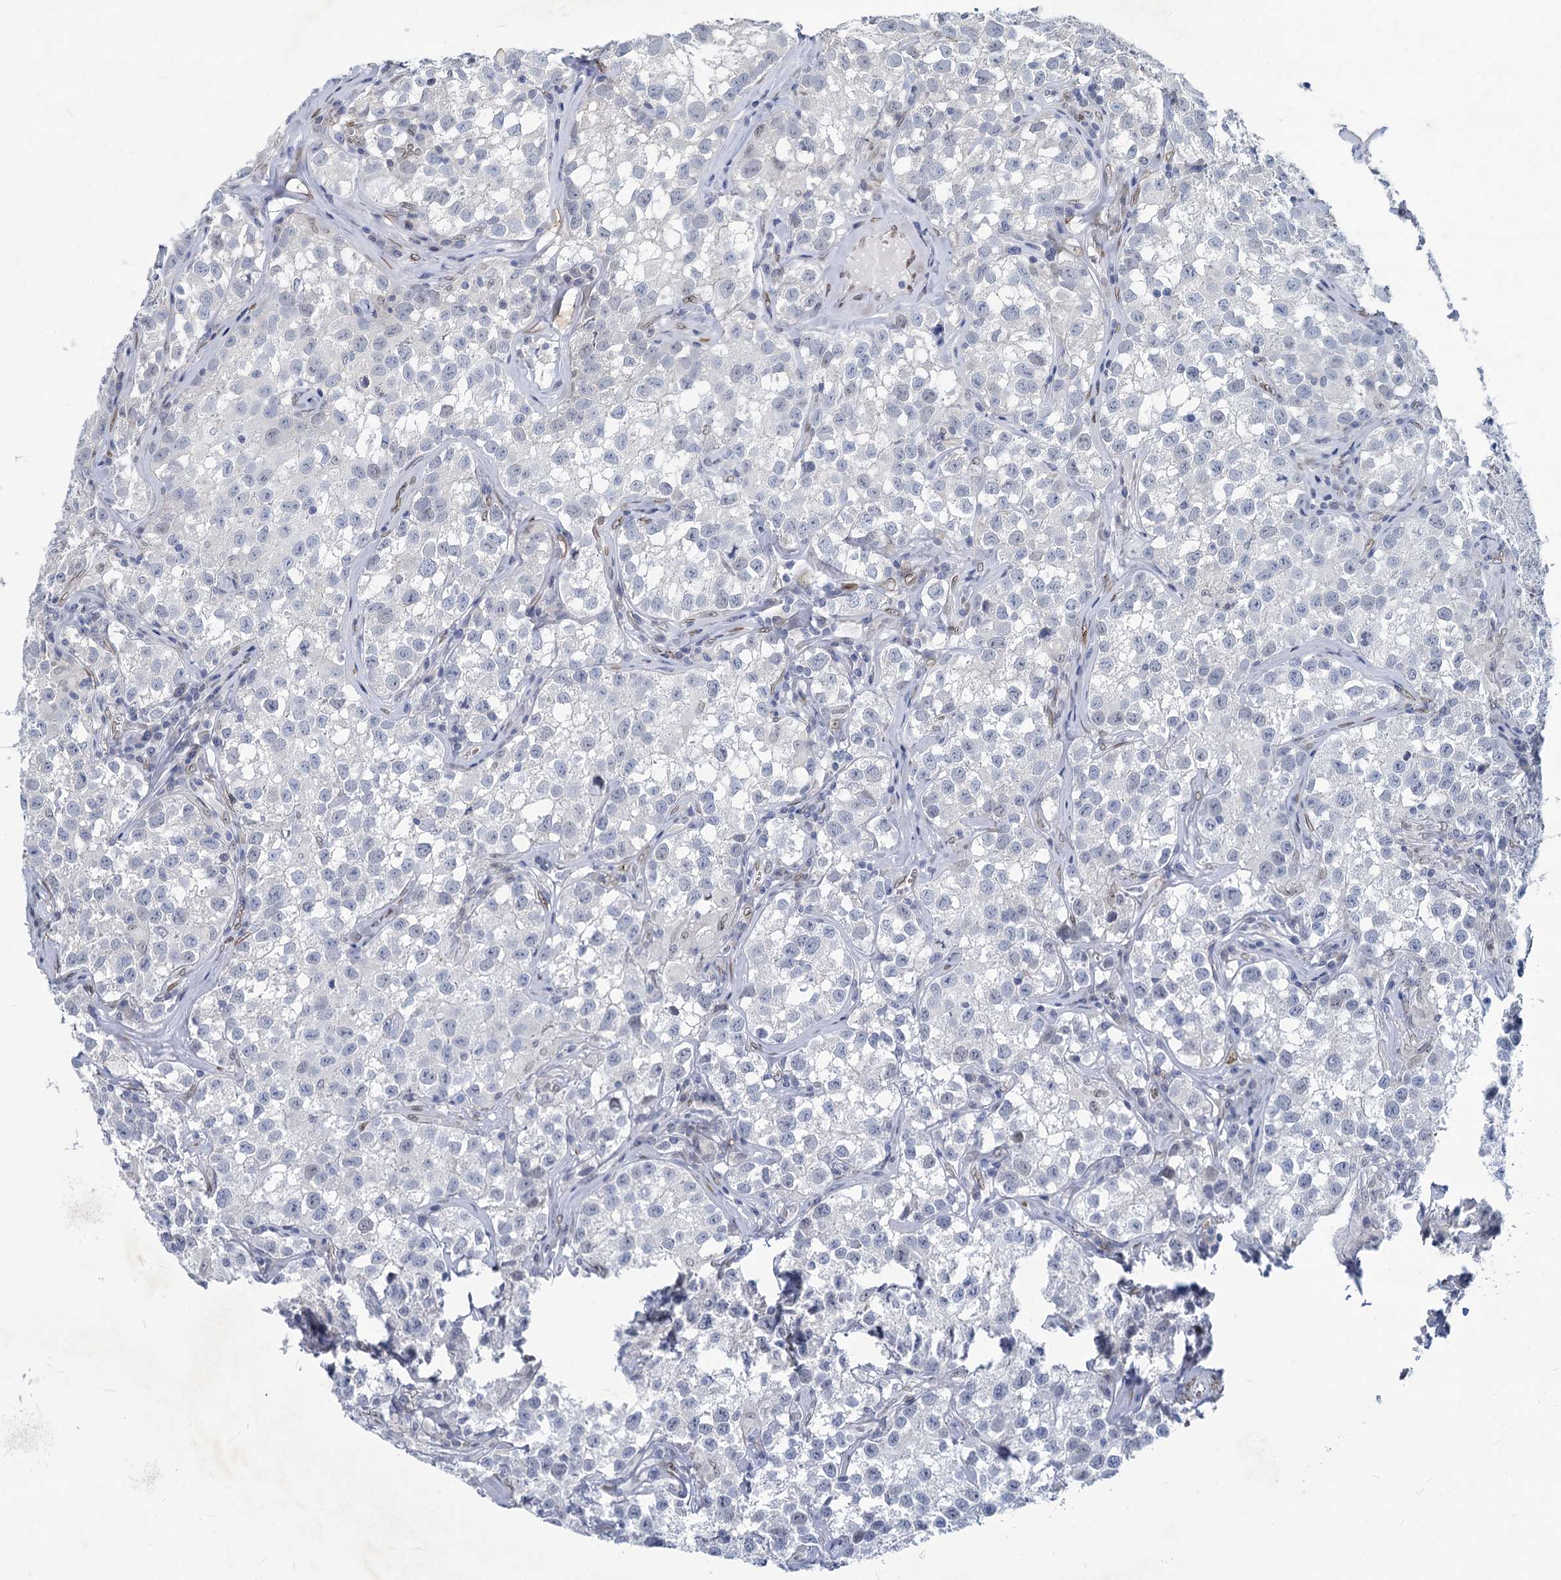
{"staining": {"intensity": "negative", "quantity": "none", "location": "none"}, "tissue": "testis cancer", "cell_type": "Tumor cells", "image_type": "cancer", "snomed": [{"axis": "morphology", "description": "Seminoma, NOS"}, {"axis": "morphology", "description": "Carcinoma, Embryonal, NOS"}, {"axis": "topography", "description": "Testis"}], "caption": "This photomicrograph is of embryonal carcinoma (testis) stained with immunohistochemistry to label a protein in brown with the nuclei are counter-stained blue. There is no positivity in tumor cells.", "gene": "PRSS35", "patient": {"sex": "male", "age": 43}}